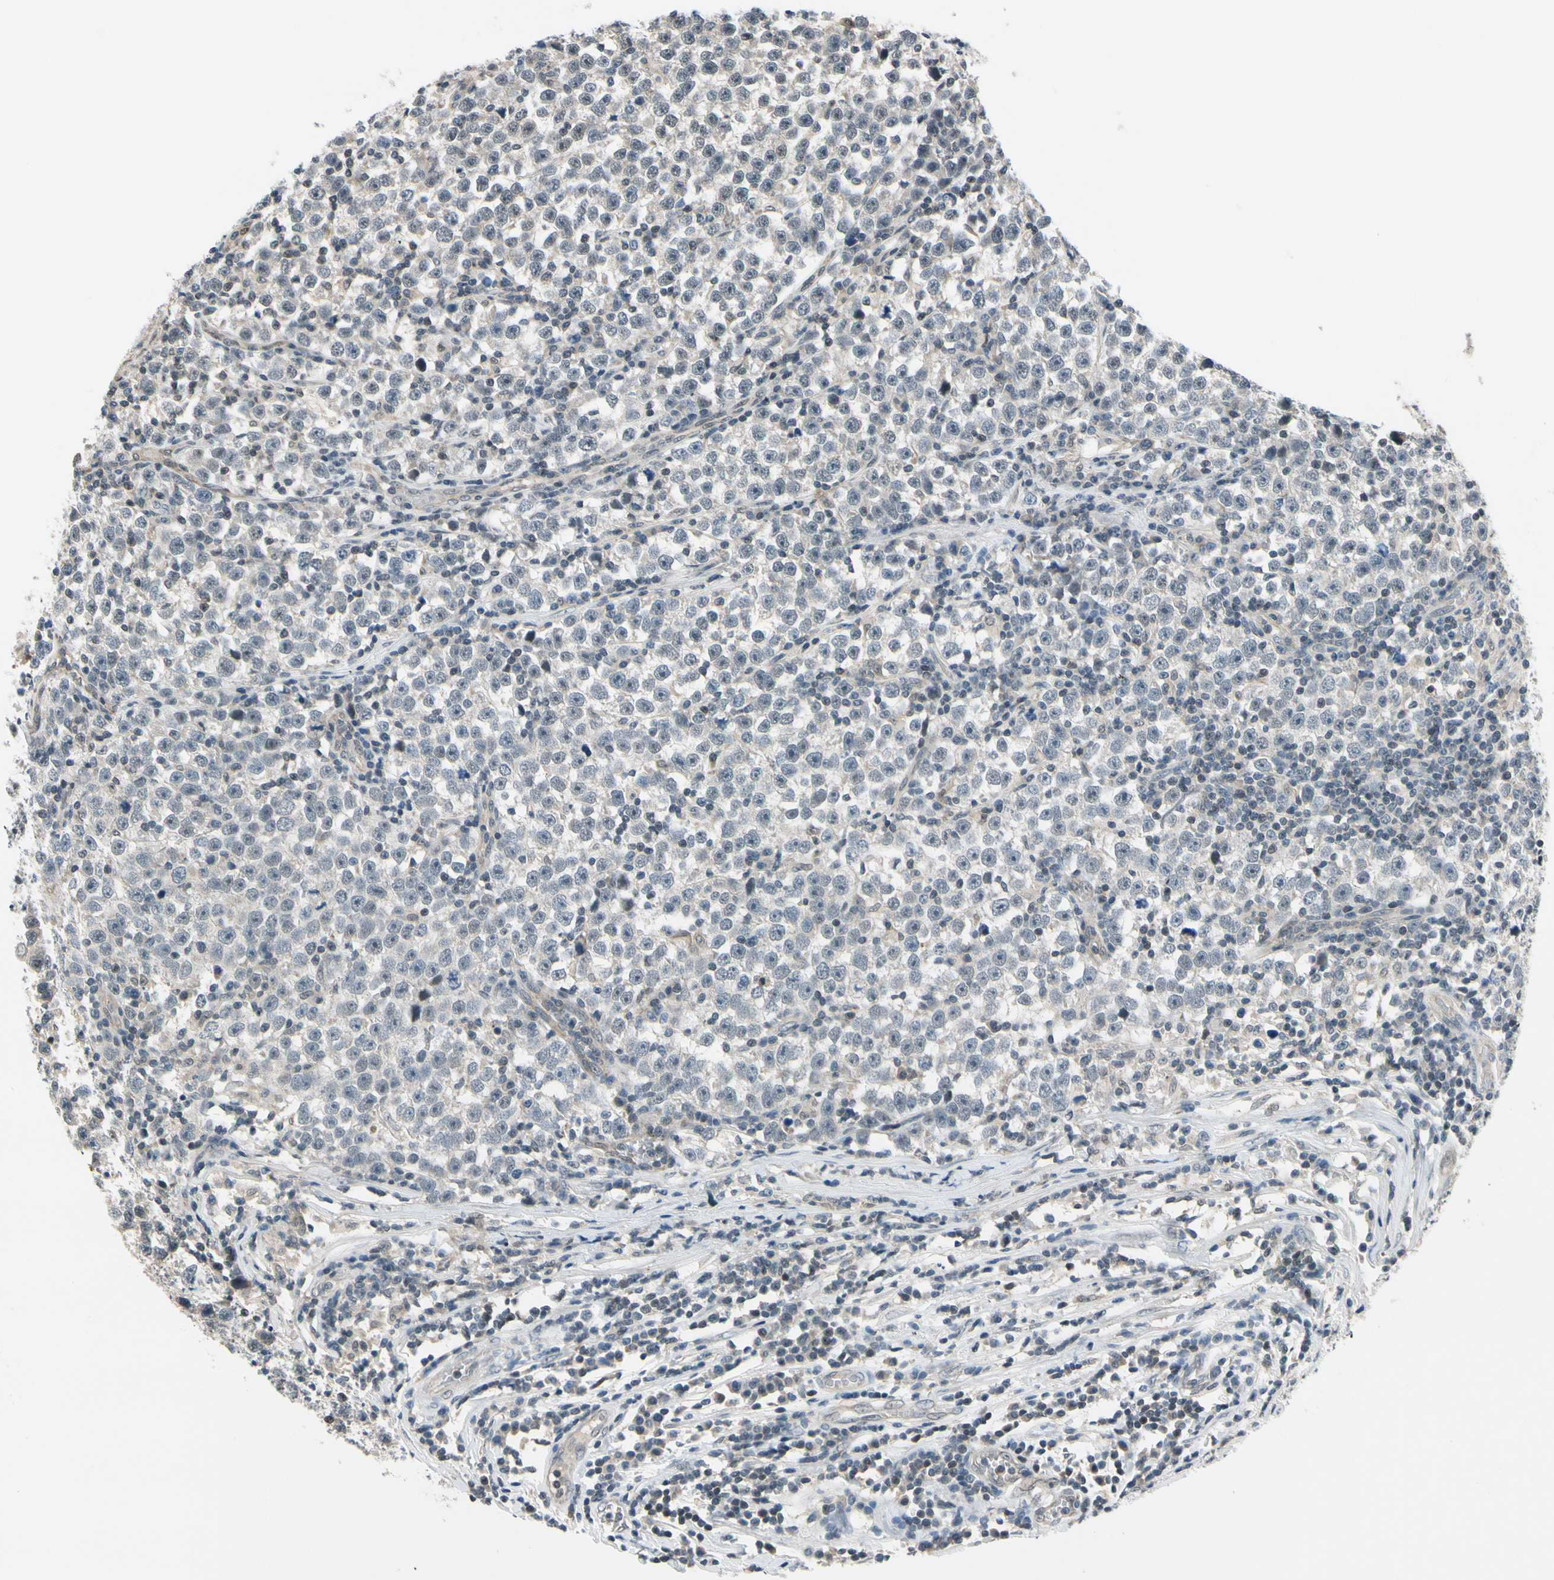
{"staining": {"intensity": "negative", "quantity": "none", "location": "none"}, "tissue": "testis cancer", "cell_type": "Tumor cells", "image_type": "cancer", "snomed": [{"axis": "morphology", "description": "Seminoma, NOS"}, {"axis": "topography", "description": "Testis"}], "caption": "IHC photomicrograph of neoplastic tissue: testis cancer (seminoma) stained with DAB demonstrates no significant protein expression in tumor cells.", "gene": "TAF12", "patient": {"sex": "male", "age": 43}}